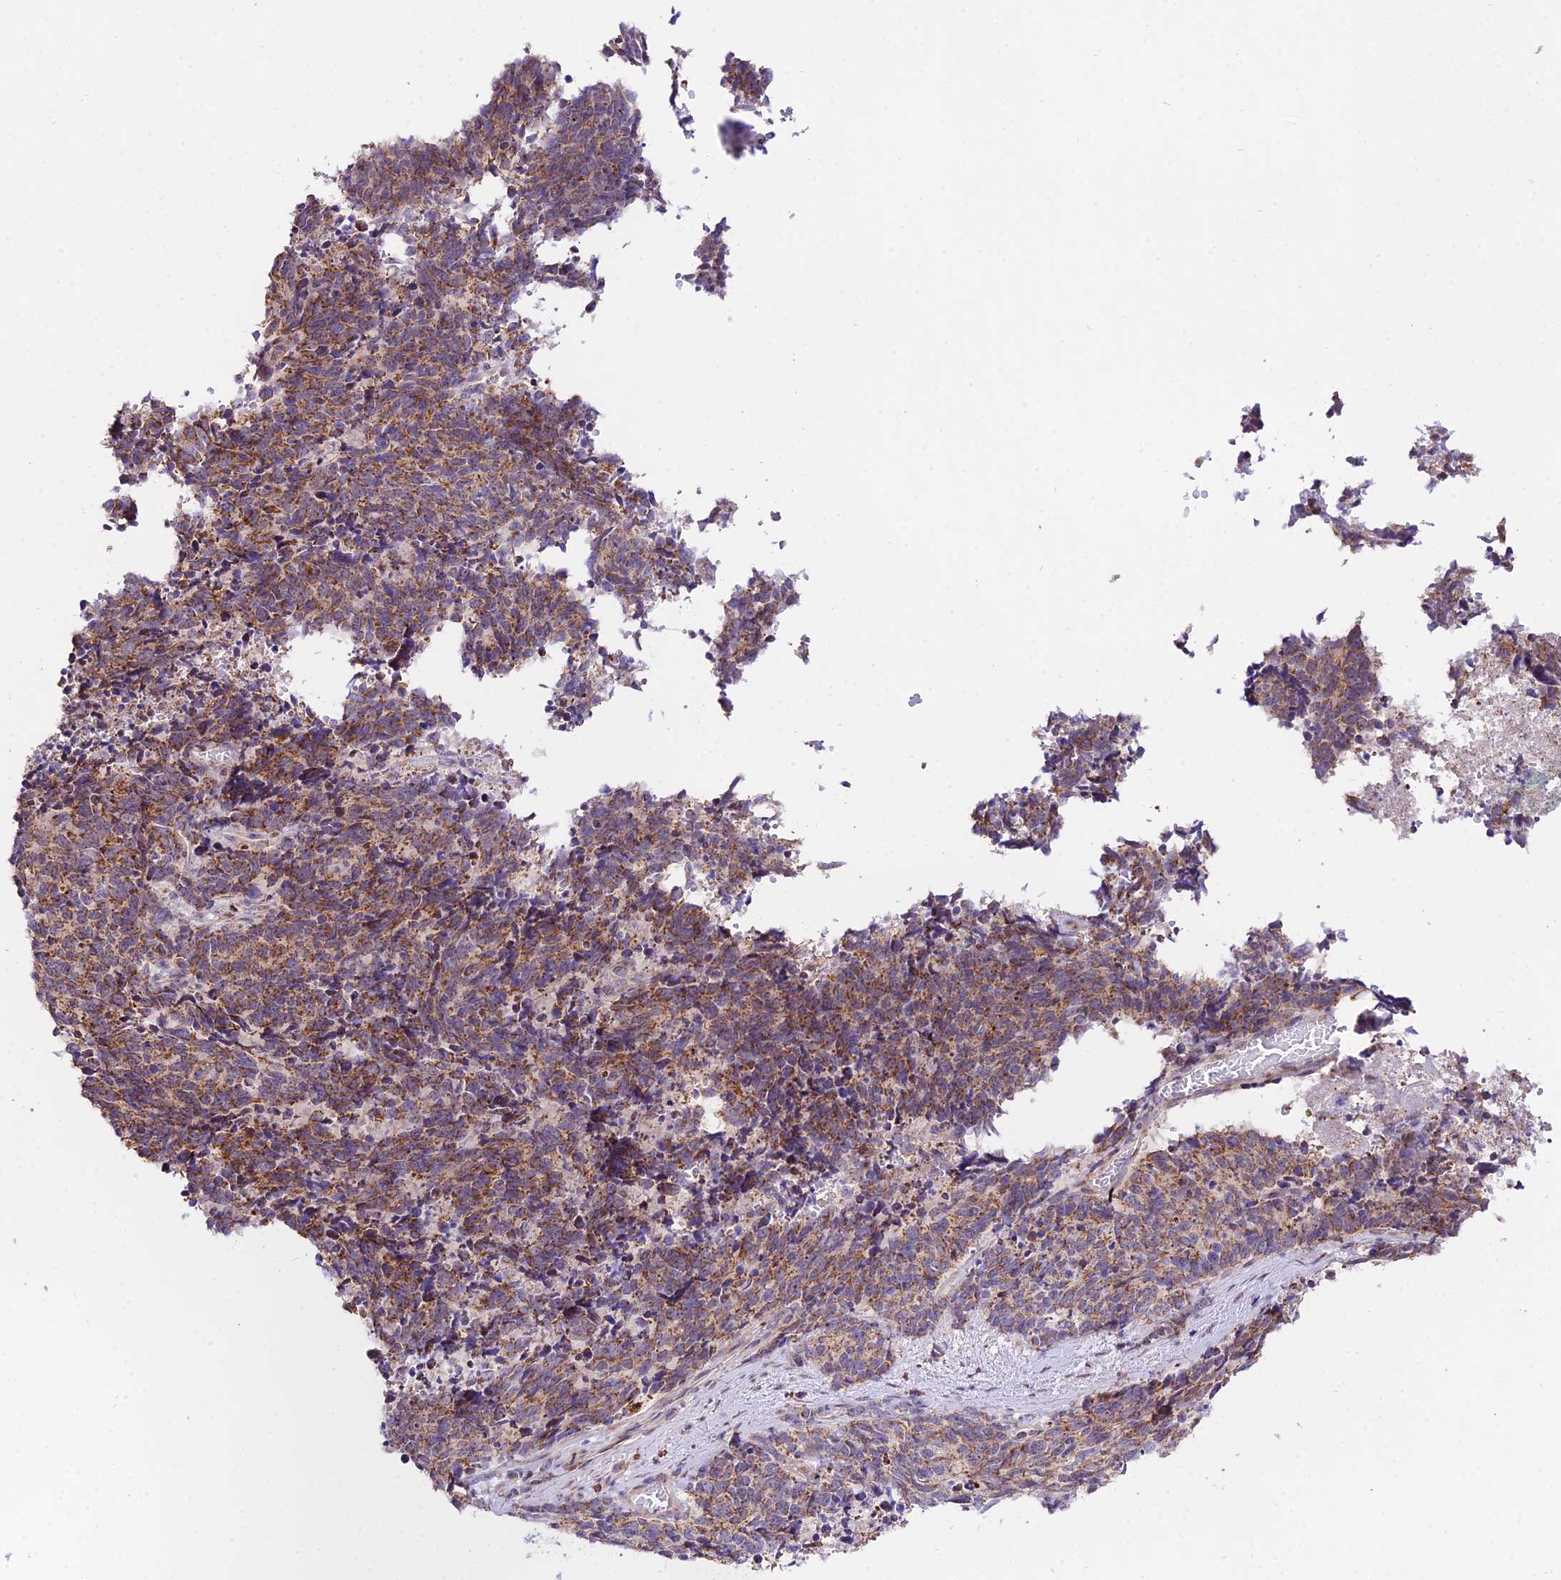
{"staining": {"intensity": "moderate", "quantity": ">75%", "location": "cytoplasmic/membranous"}, "tissue": "cervical cancer", "cell_type": "Tumor cells", "image_type": "cancer", "snomed": [{"axis": "morphology", "description": "Squamous cell carcinoma, NOS"}, {"axis": "topography", "description": "Cervix"}], "caption": "Immunohistochemistry photomicrograph of neoplastic tissue: human cervical cancer stained using IHC reveals medium levels of moderate protein expression localized specifically in the cytoplasmic/membranous of tumor cells, appearing as a cytoplasmic/membranous brown color.", "gene": "ATP5PB", "patient": {"sex": "female", "age": 29}}